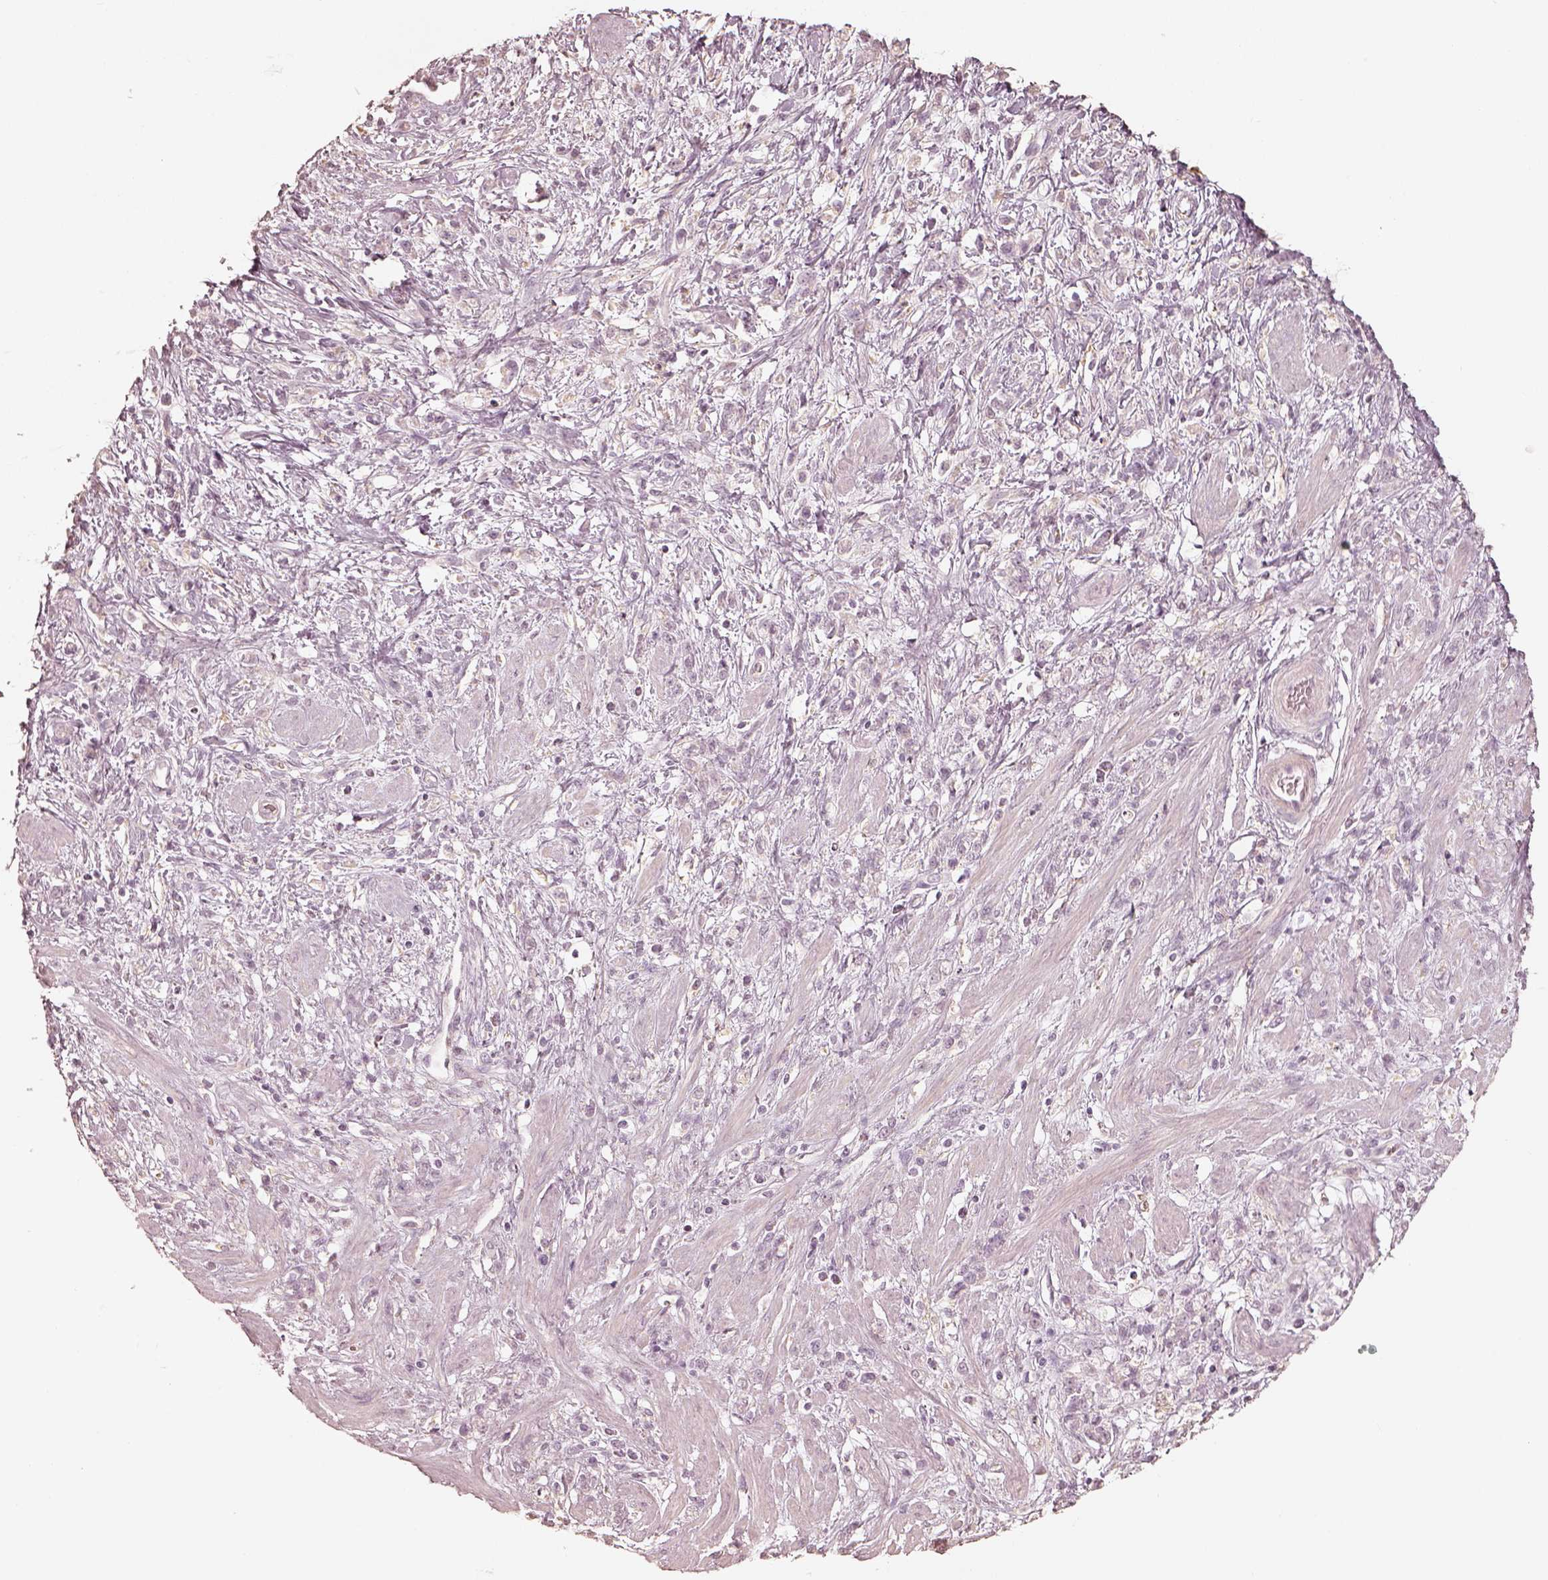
{"staining": {"intensity": "negative", "quantity": "none", "location": "none"}, "tissue": "stomach cancer", "cell_type": "Tumor cells", "image_type": "cancer", "snomed": [{"axis": "morphology", "description": "Adenocarcinoma, NOS"}, {"axis": "topography", "description": "Stomach"}], "caption": "Human stomach adenocarcinoma stained for a protein using IHC demonstrates no positivity in tumor cells.", "gene": "FMNL2", "patient": {"sex": "female", "age": 60}}